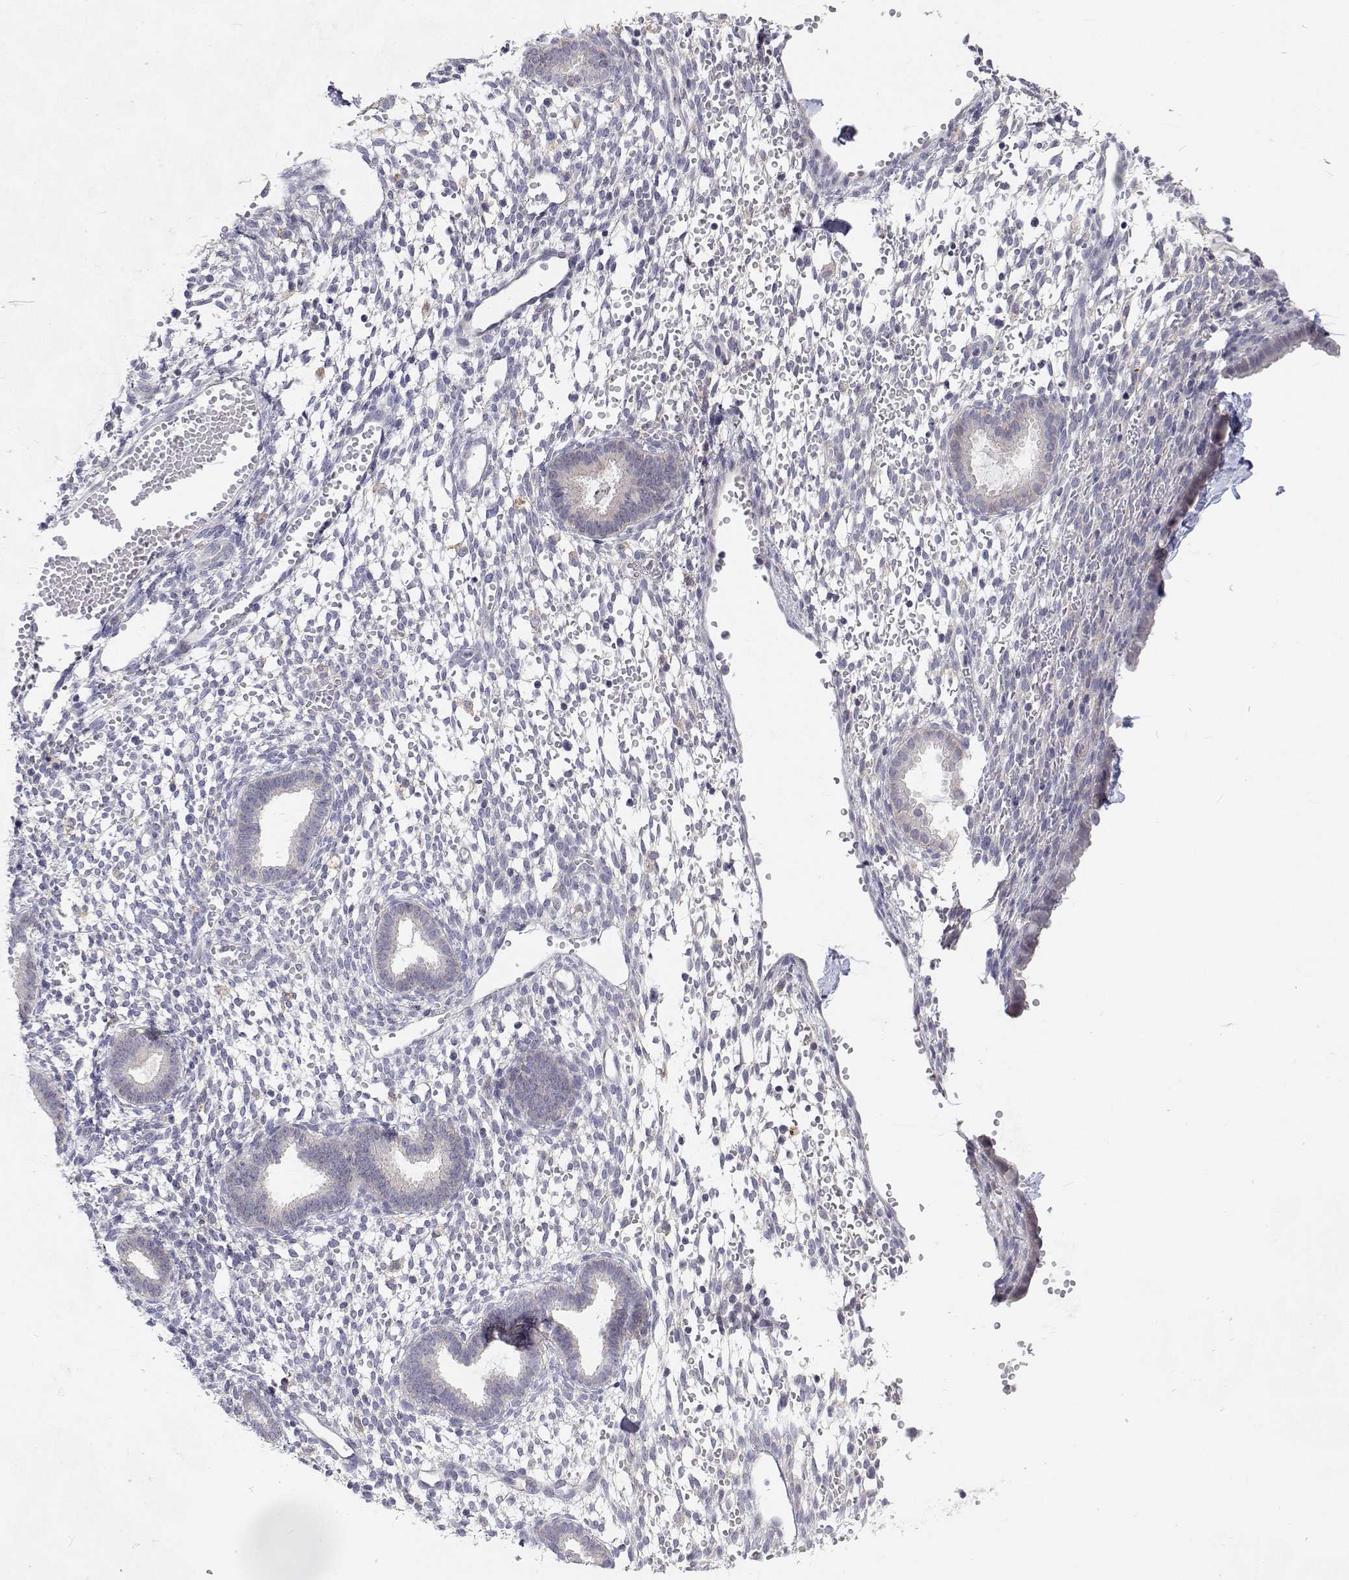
{"staining": {"intensity": "negative", "quantity": "none", "location": "none"}, "tissue": "endometrium", "cell_type": "Cells in endometrial stroma", "image_type": "normal", "snomed": [{"axis": "morphology", "description": "Normal tissue, NOS"}, {"axis": "topography", "description": "Endometrium"}], "caption": "High power microscopy micrograph of an immunohistochemistry micrograph of normal endometrium, revealing no significant positivity in cells in endometrial stroma. Nuclei are stained in blue.", "gene": "MYPN", "patient": {"sex": "female", "age": 36}}